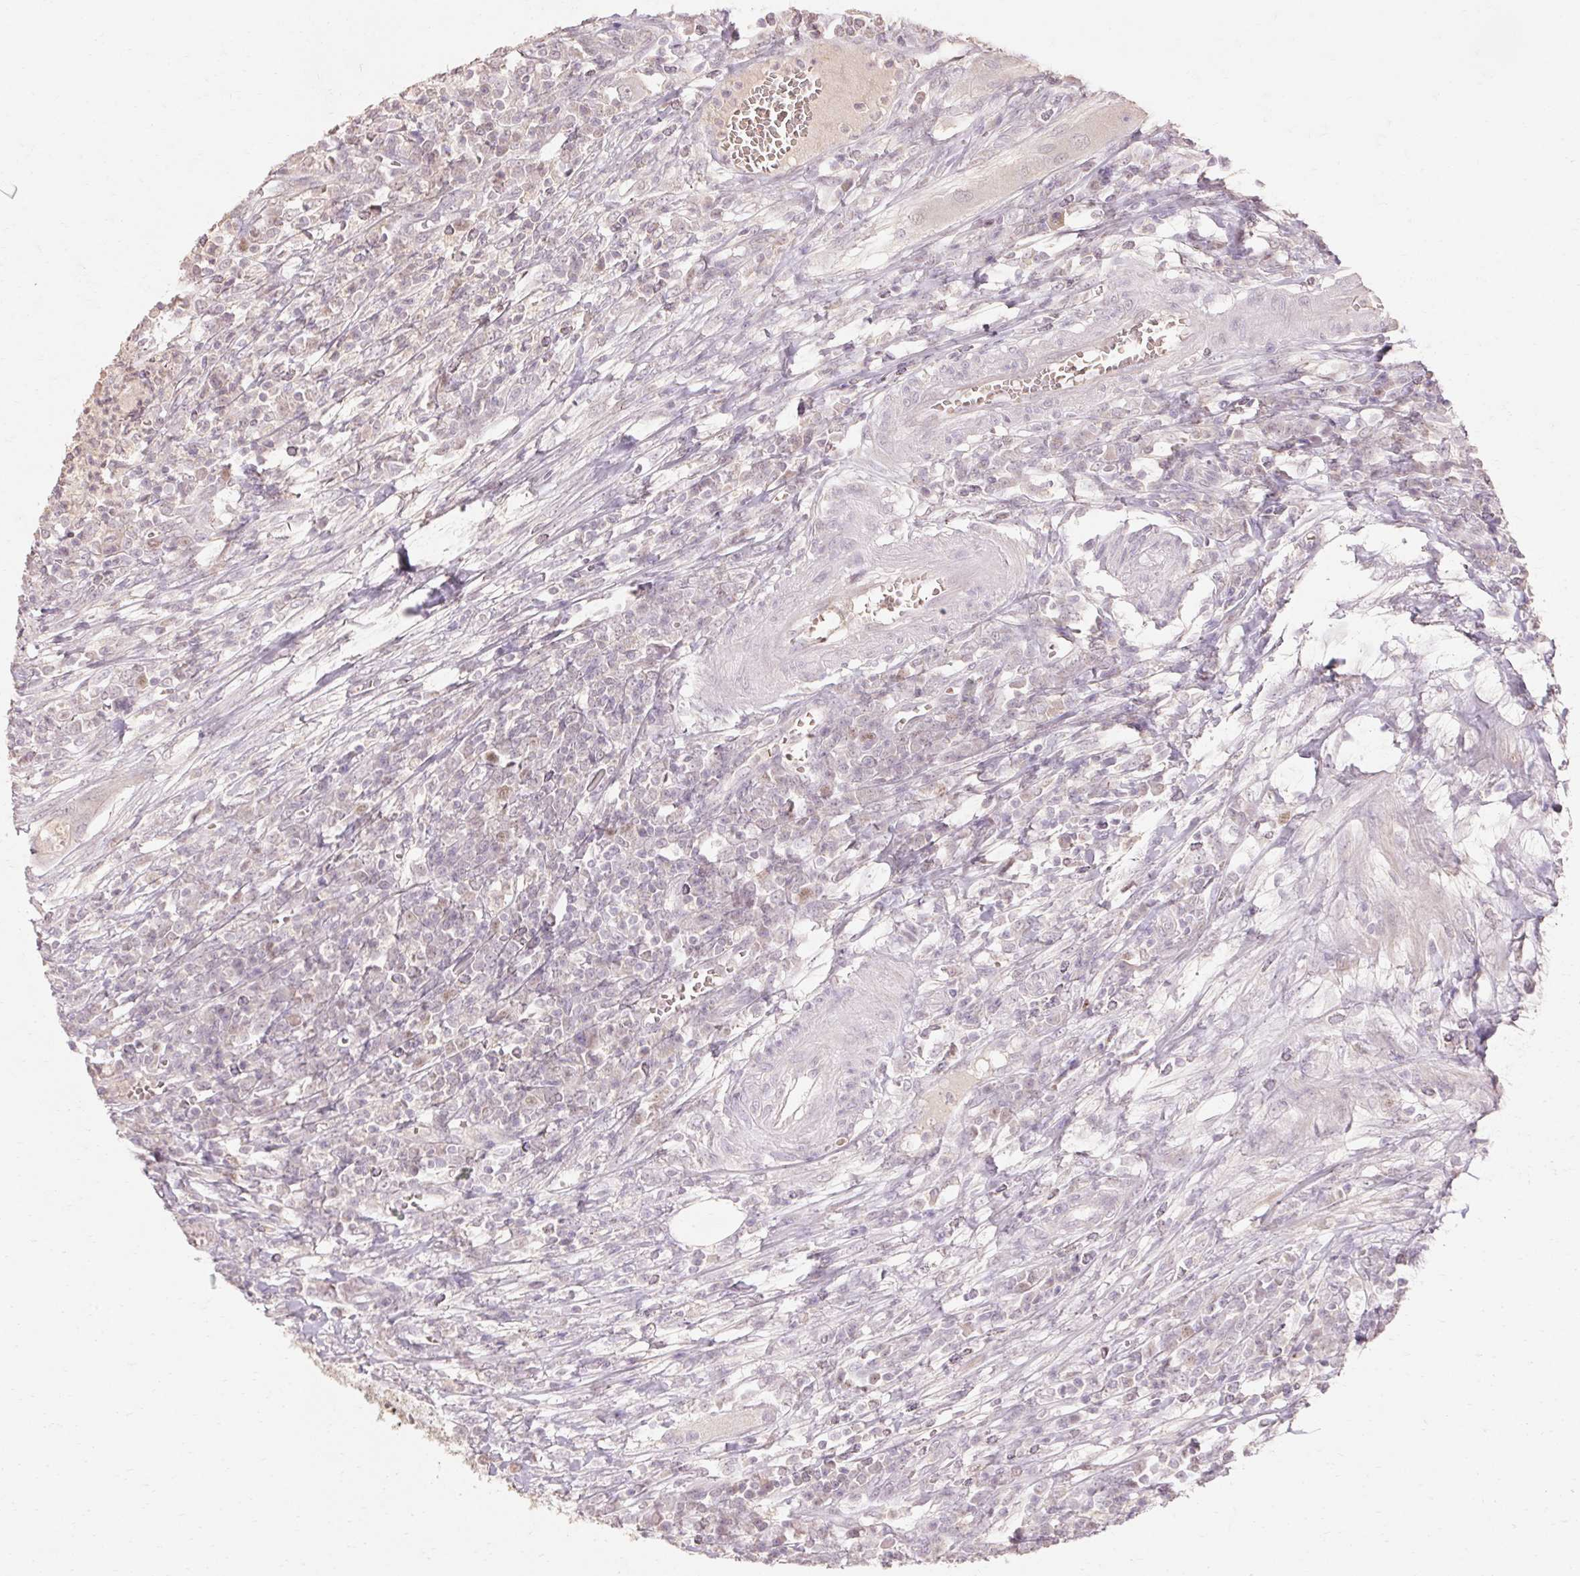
{"staining": {"intensity": "weak", "quantity": "<25%", "location": "nuclear"}, "tissue": "colorectal cancer", "cell_type": "Tumor cells", "image_type": "cancer", "snomed": [{"axis": "morphology", "description": "Adenocarcinoma, NOS"}, {"axis": "topography", "description": "Colon"}], "caption": "High power microscopy micrograph of an IHC photomicrograph of colorectal adenocarcinoma, revealing no significant expression in tumor cells. (DAB immunohistochemistry with hematoxylin counter stain).", "gene": "SKP2", "patient": {"sex": "male", "age": 65}}